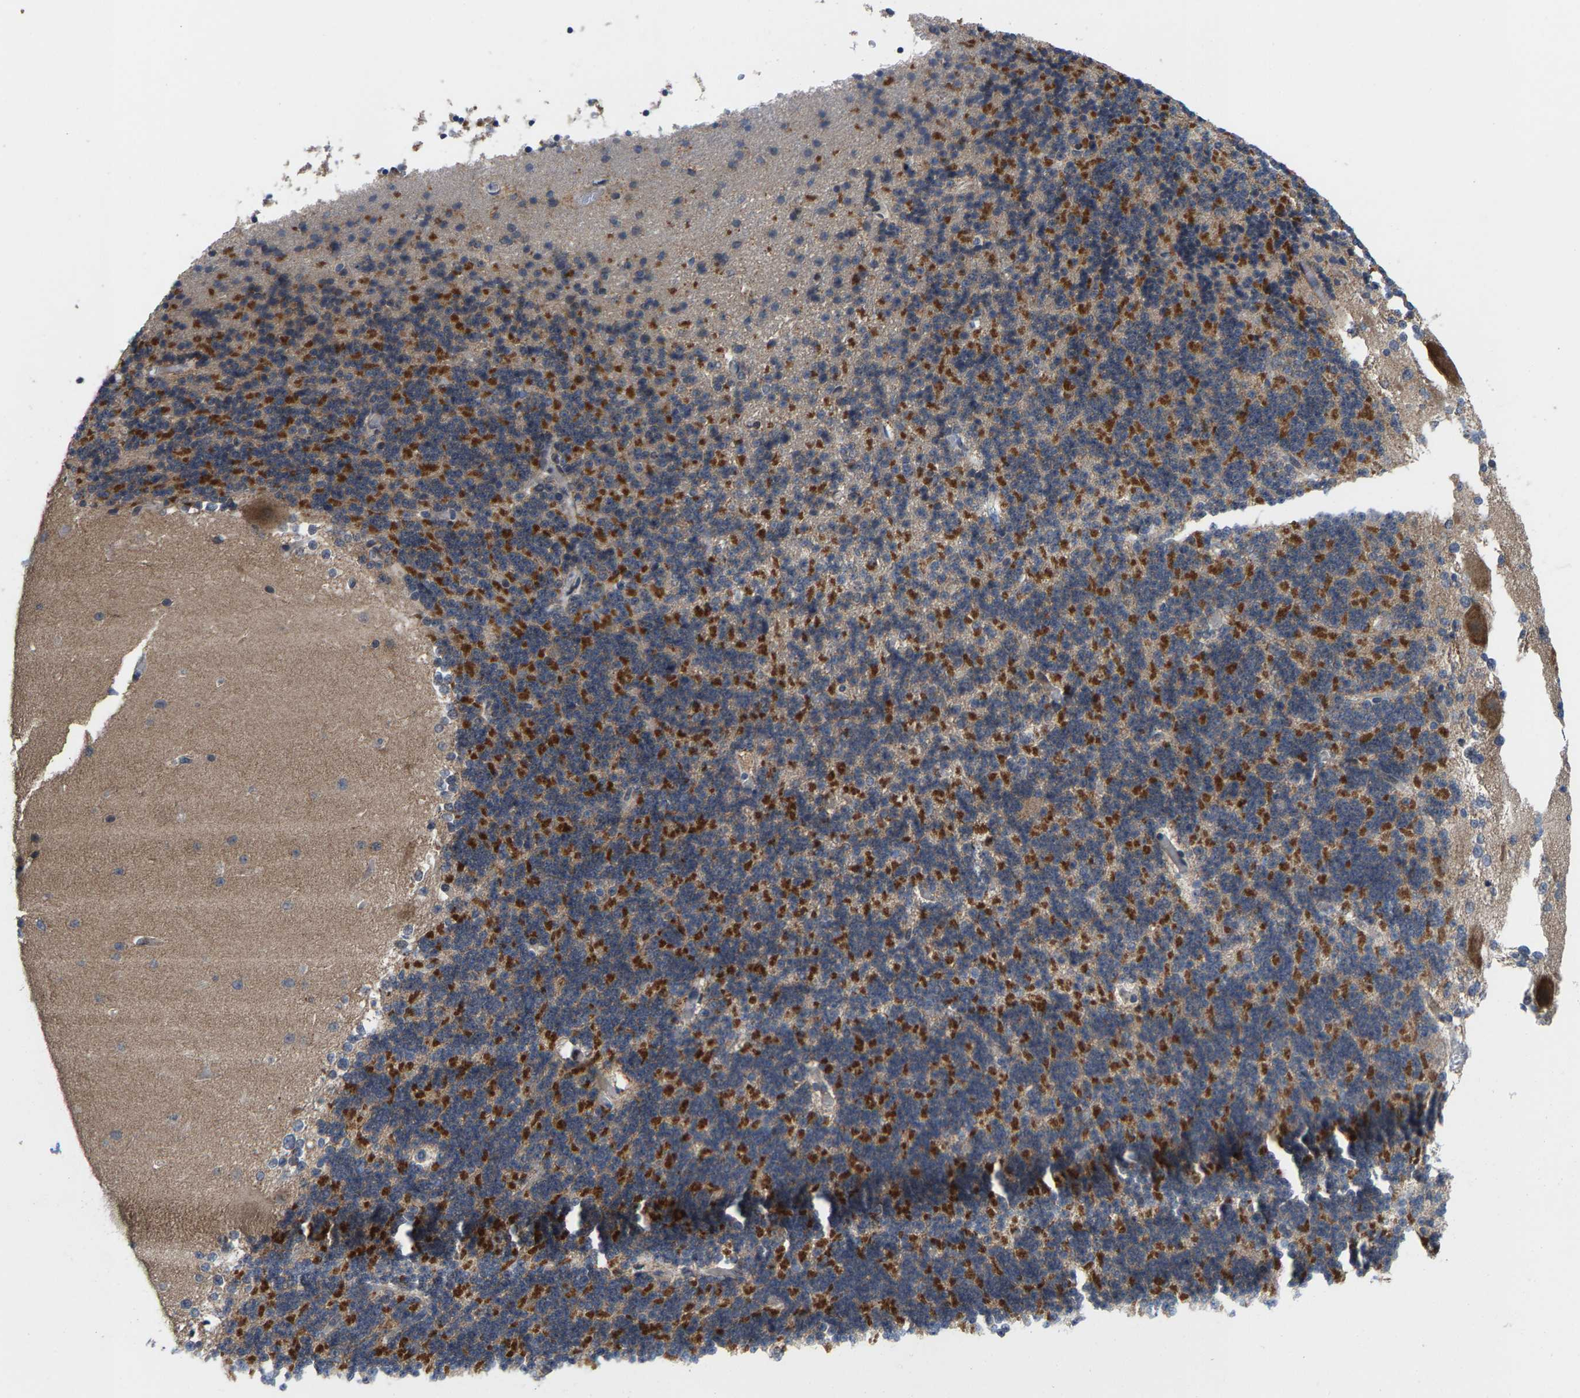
{"staining": {"intensity": "moderate", "quantity": "25%-75%", "location": "cytoplasmic/membranous"}, "tissue": "cerebellum", "cell_type": "Cells in granular layer", "image_type": "normal", "snomed": [{"axis": "morphology", "description": "Normal tissue, NOS"}, {"axis": "topography", "description": "Cerebellum"}], "caption": "Protein staining shows moderate cytoplasmic/membranous positivity in about 25%-75% of cells in granular layer in normal cerebellum. (DAB IHC with brightfield microscopy, high magnification).", "gene": "TDRKH", "patient": {"sex": "female", "age": 19}}